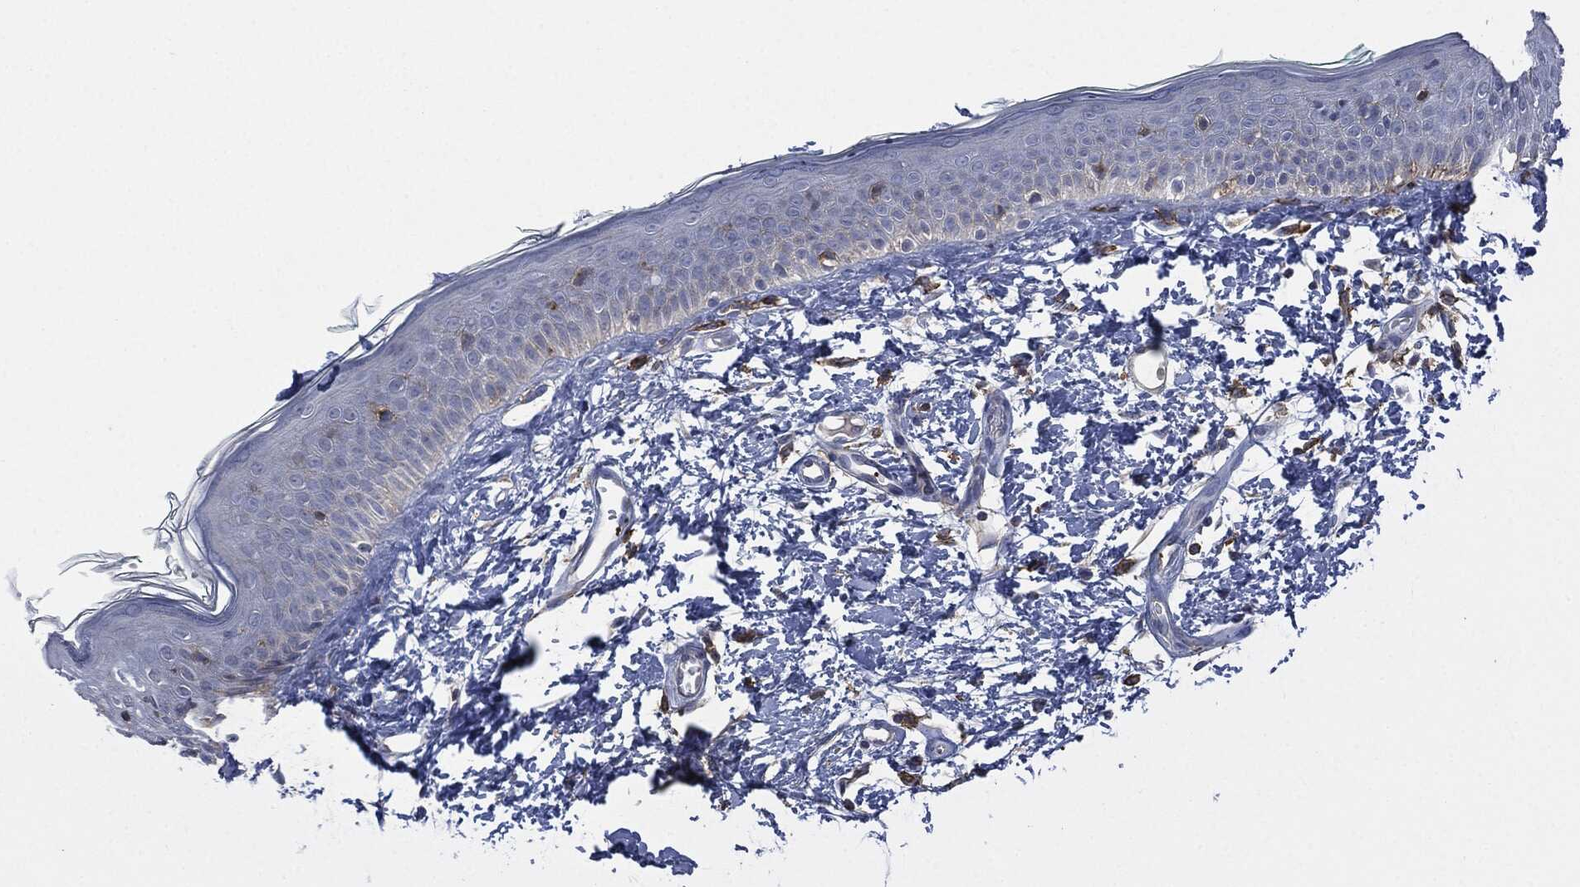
{"staining": {"intensity": "moderate", "quantity": ">75%", "location": "cytoplasmic/membranous"}, "tissue": "skin", "cell_type": "Fibroblasts", "image_type": "normal", "snomed": [{"axis": "morphology", "description": "Normal tissue, NOS"}, {"axis": "morphology", "description": "Basal cell carcinoma"}, {"axis": "topography", "description": "Skin"}], "caption": "This photomicrograph exhibits immunohistochemistry staining of benign human skin, with medium moderate cytoplasmic/membranous expression in about >75% of fibroblasts.", "gene": "CD33", "patient": {"sex": "male", "age": 33}}